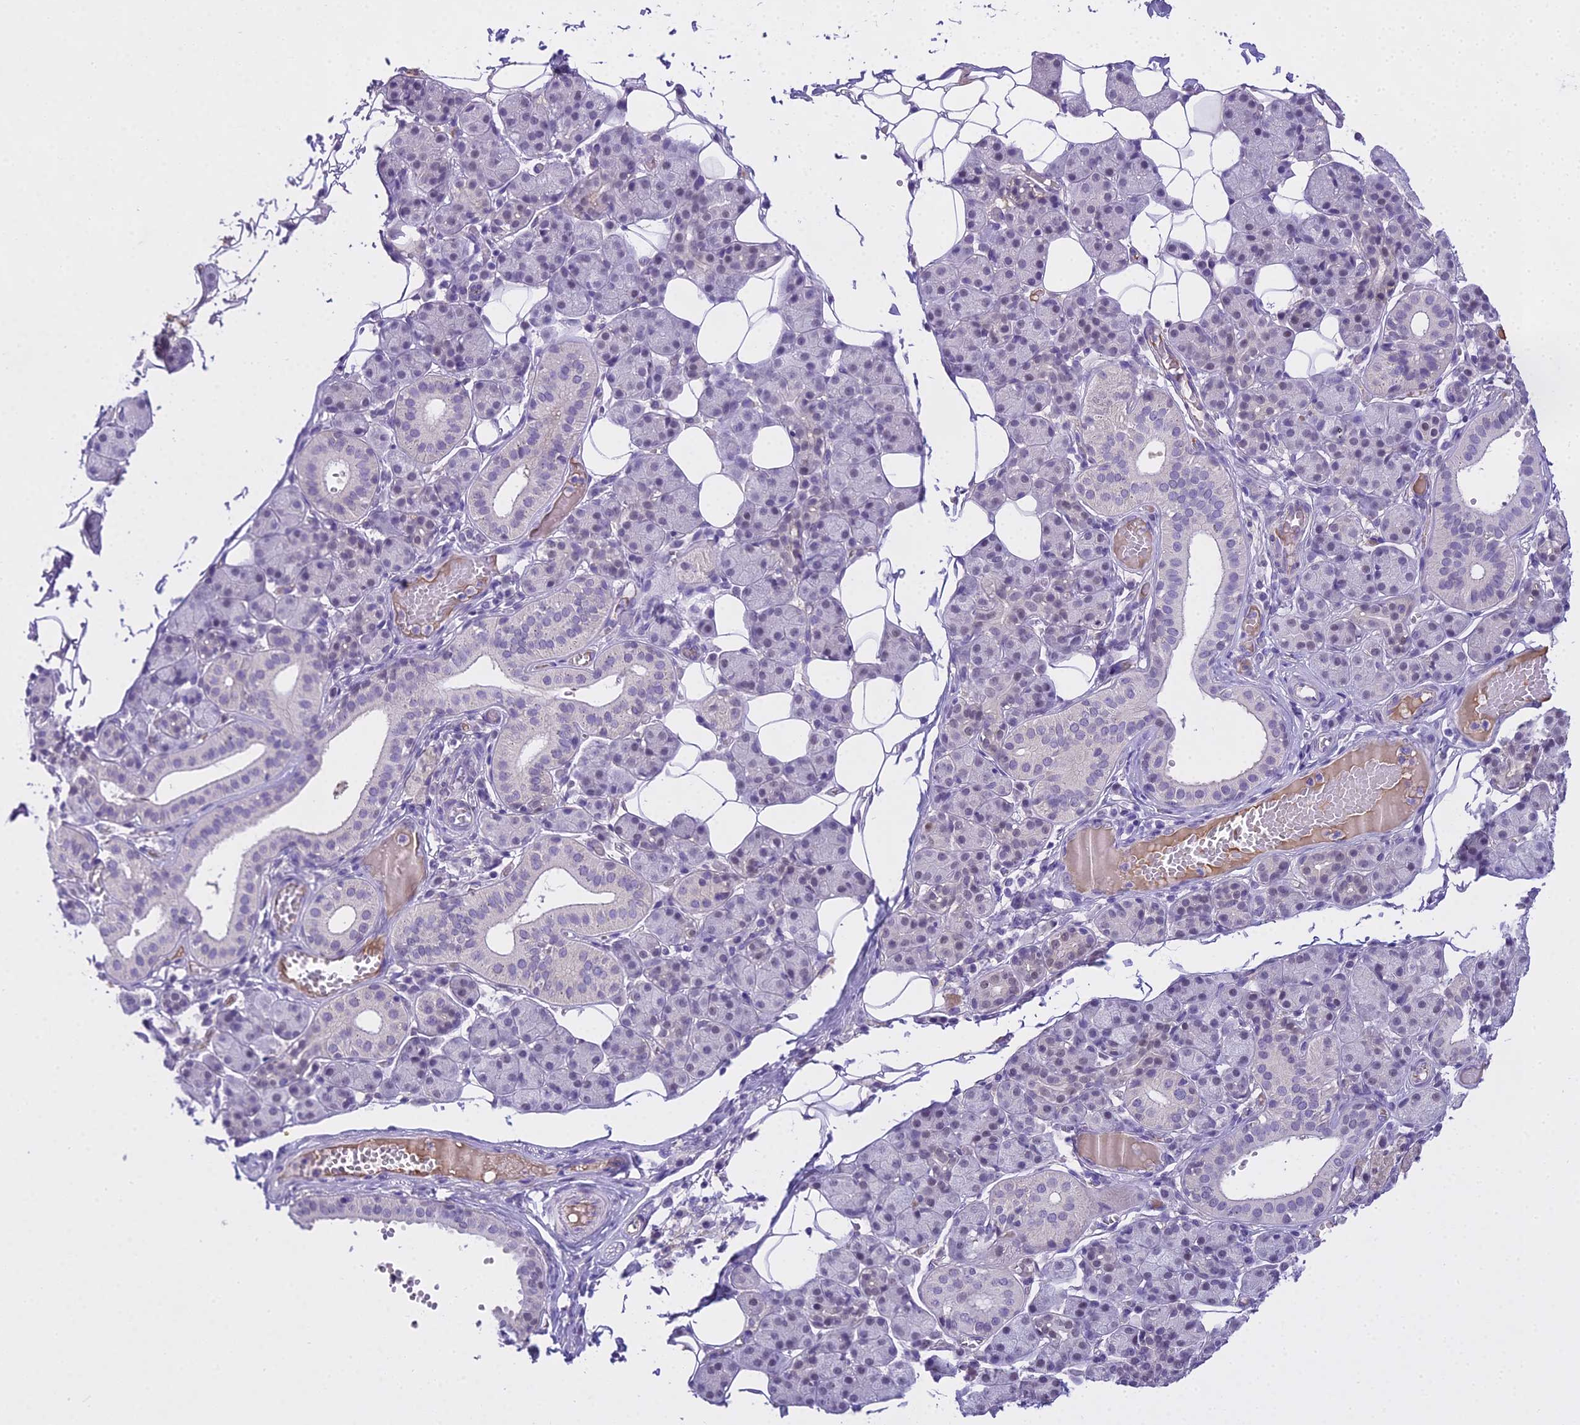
{"staining": {"intensity": "negative", "quantity": "none", "location": "none"}, "tissue": "salivary gland", "cell_type": "Glandular cells", "image_type": "normal", "snomed": [{"axis": "morphology", "description": "Normal tissue, NOS"}, {"axis": "topography", "description": "Salivary gland"}], "caption": "The immunohistochemistry (IHC) image has no significant staining in glandular cells of salivary gland. Brightfield microscopy of immunohistochemistry stained with DAB (3,3'-diaminobenzidine) (brown) and hematoxylin (blue), captured at high magnification.", "gene": "MAT2A", "patient": {"sex": "female", "age": 33}}